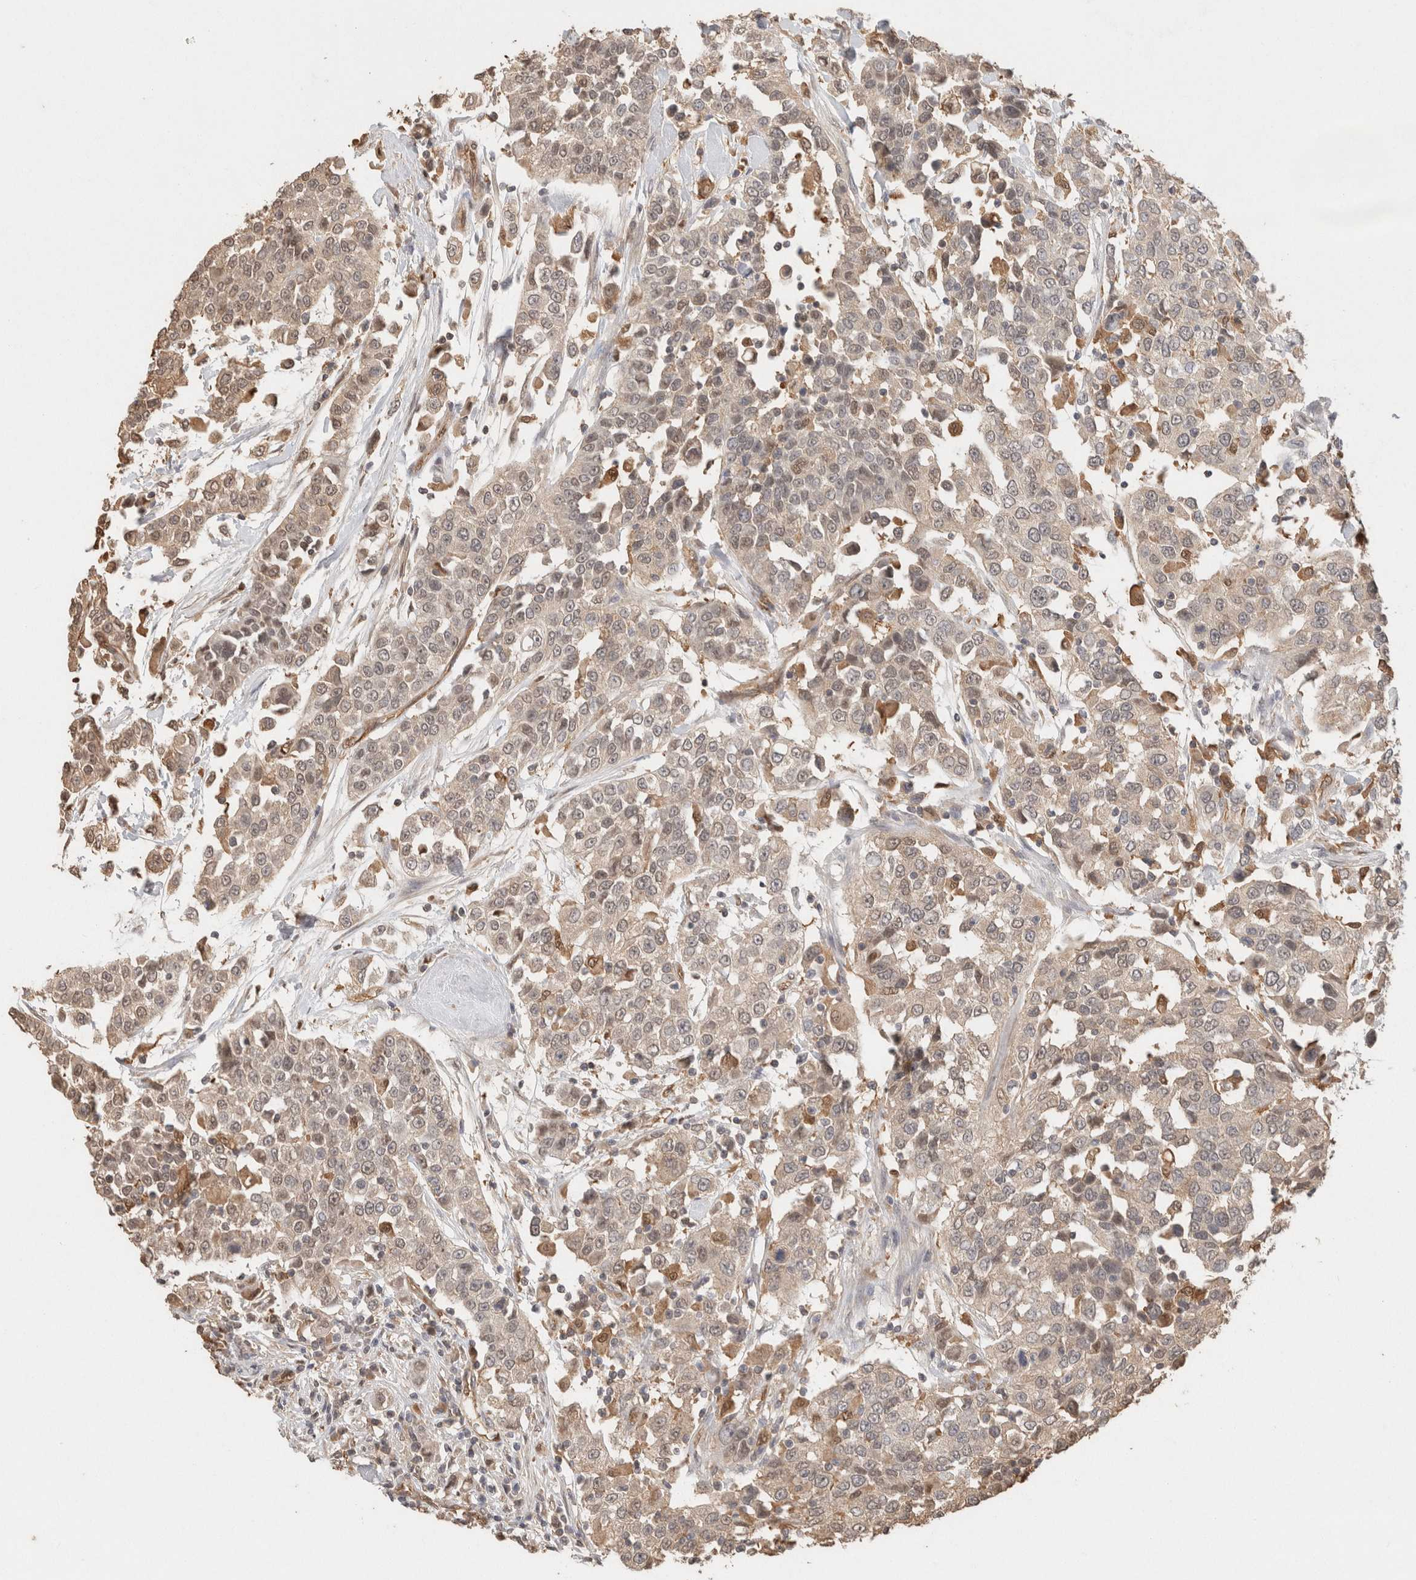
{"staining": {"intensity": "weak", "quantity": "<25%", "location": "nuclear"}, "tissue": "urothelial cancer", "cell_type": "Tumor cells", "image_type": "cancer", "snomed": [{"axis": "morphology", "description": "Urothelial carcinoma, High grade"}, {"axis": "topography", "description": "Urinary bladder"}], "caption": "Immunohistochemistry (IHC) micrograph of neoplastic tissue: human urothelial cancer stained with DAB (3,3'-diaminobenzidine) exhibits no significant protein expression in tumor cells.", "gene": "YWHAH", "patient": {"sex": "female", "age": 80}}